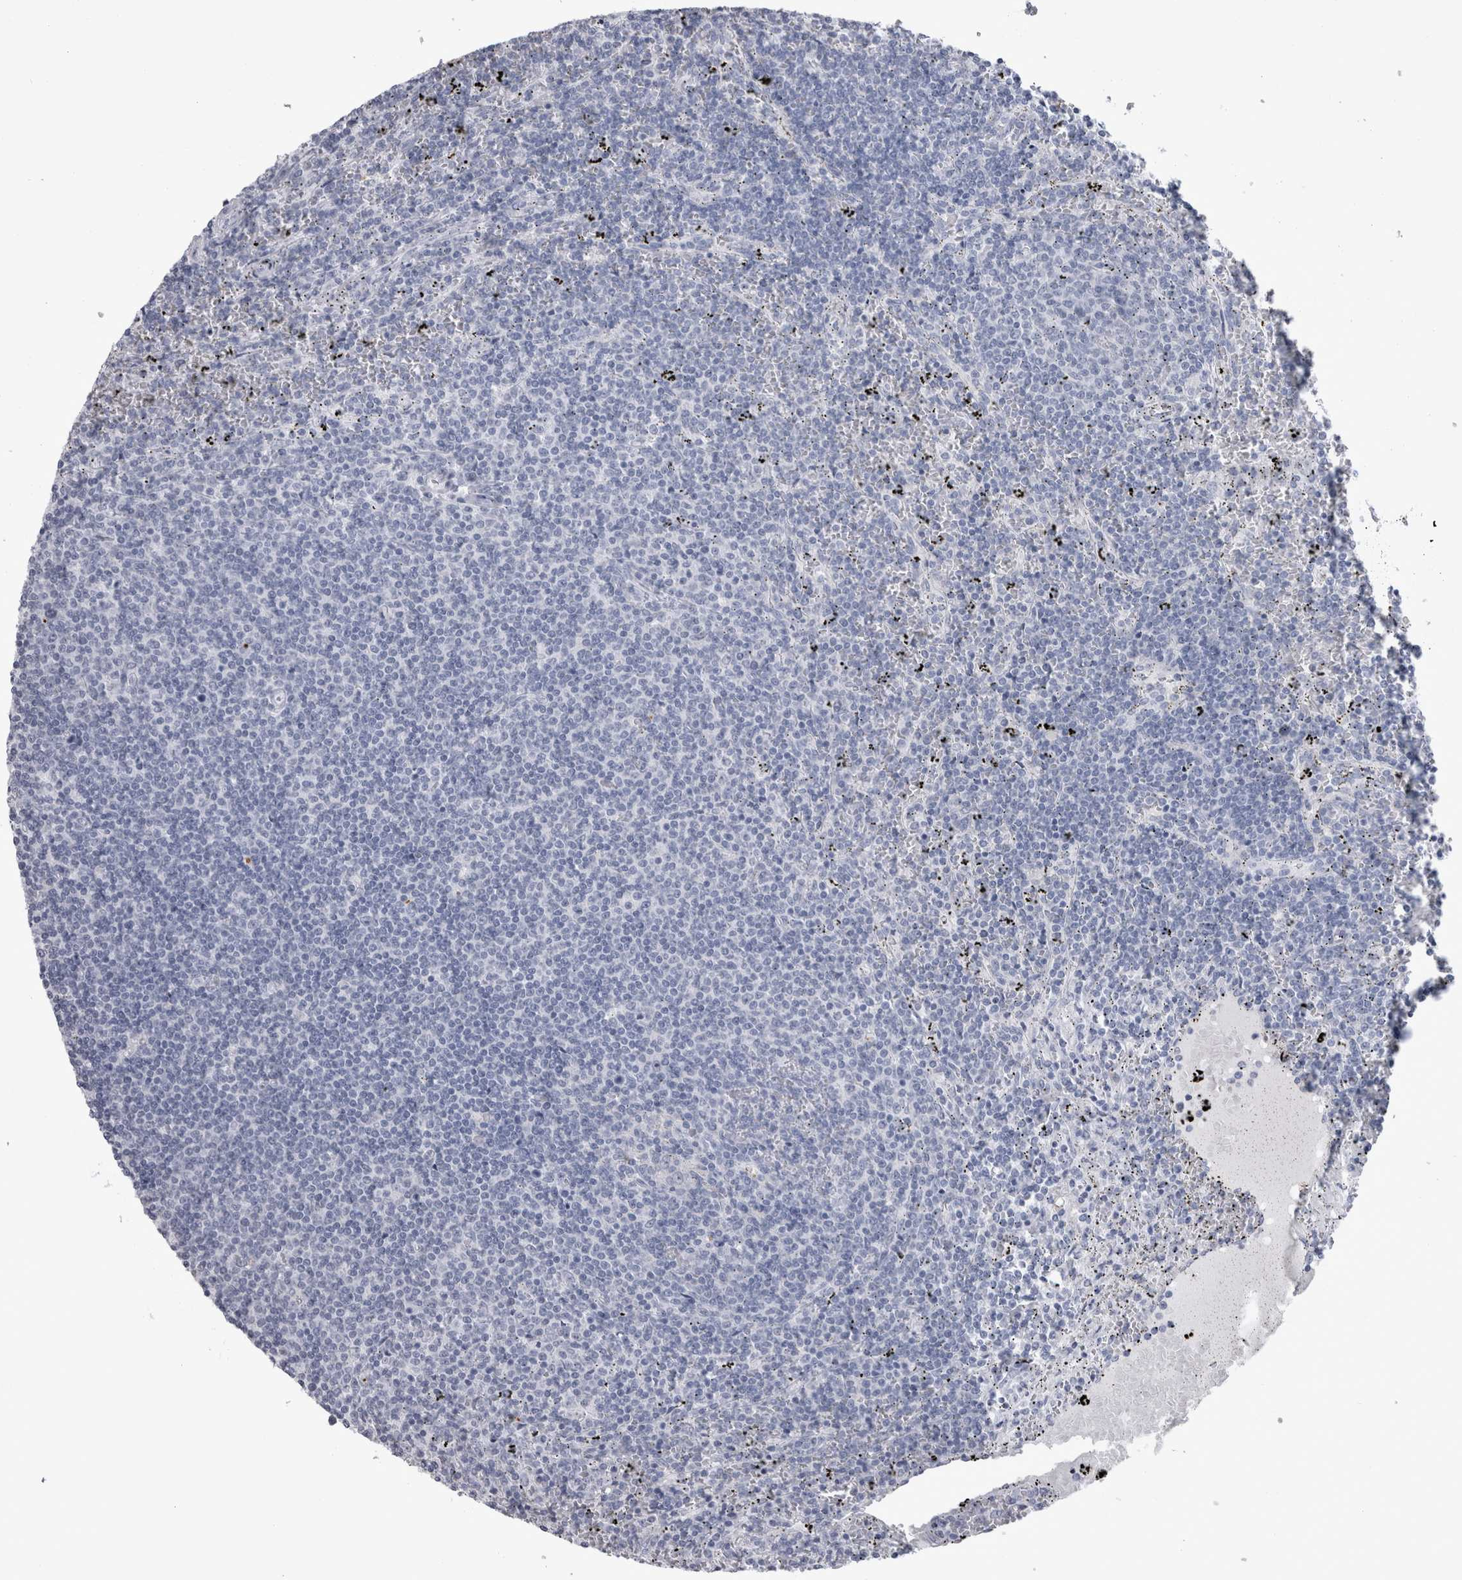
{"staining": {"intensity": "negative", "quantity": "none", "location": "none"}, "tissue": "lymphoma", "cell_type": "Tumor cells", "image_type": "cancer", "snomed": [{"axis": "morphology", "description": "Malignant lymphoma, non-Hodgkin's type, Low grade"}, {"axis": "topography", "description": "Spleen"}], "caption": "Immunohistochemistry photomicrograph of neoplastic tissue: human lymphoma stained with DAB displays no significant protein staining in tumor cells.", "gene": "ADAM2", "patient": {"sex": "female", "age": 50}}